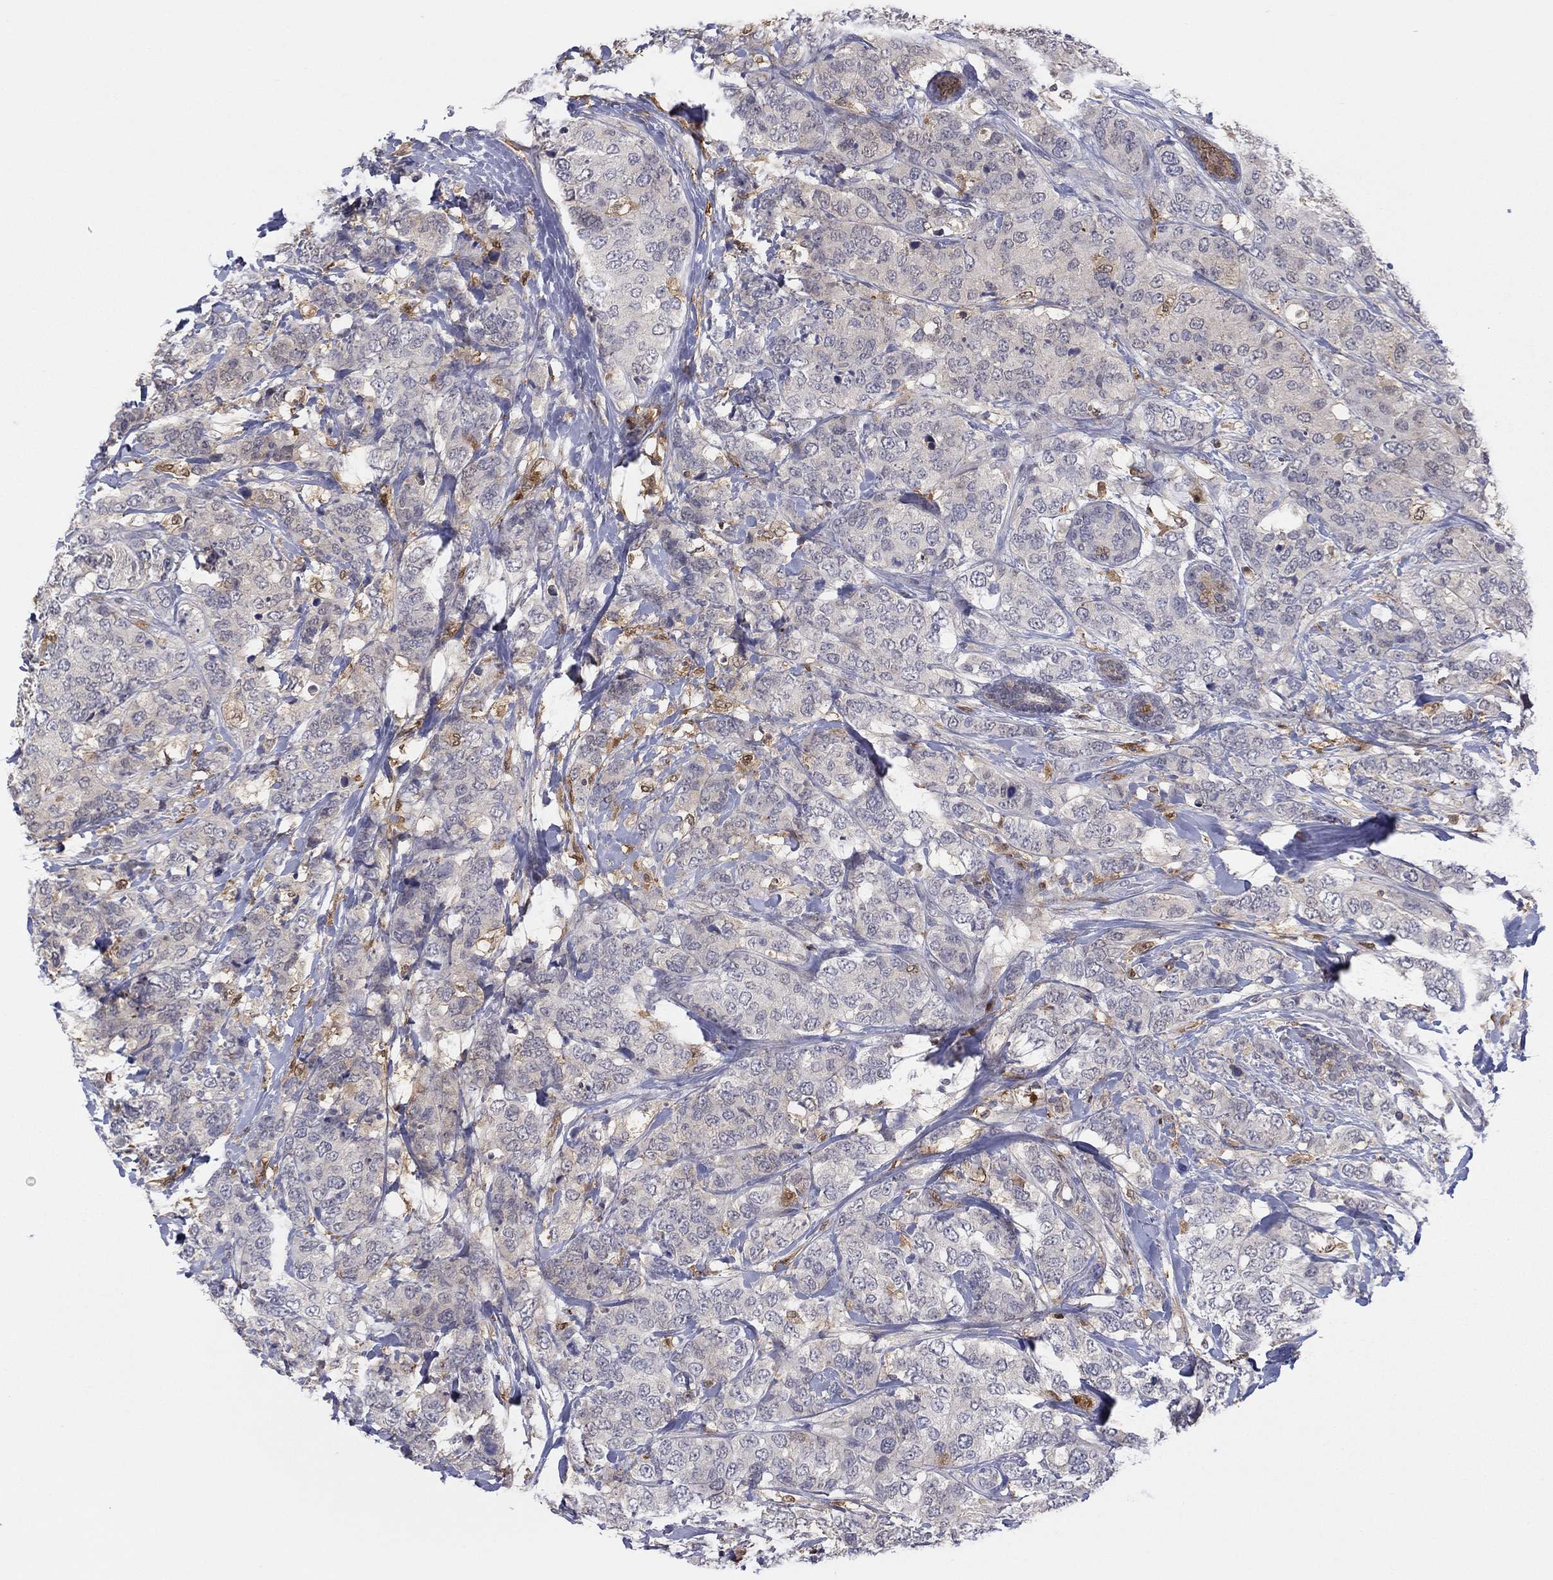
{"staining": {"intensity": "weak", "quantity": "<25%", "location": "cytoplasmic/membranous"}, "tissue": "breast cancer", "cell_type": "Tumor cells", "image_type": "cancer", "snomed": [{"axis": "morphology", "description": "Lobular carcinoma"}, {"axis": "topography", "description": "Breast"}], "caption": "Tumor cells are negative for protein expression in human breast cancer.", "gene": "PDXK", "patient": {"sex": "female", "age": 59}}